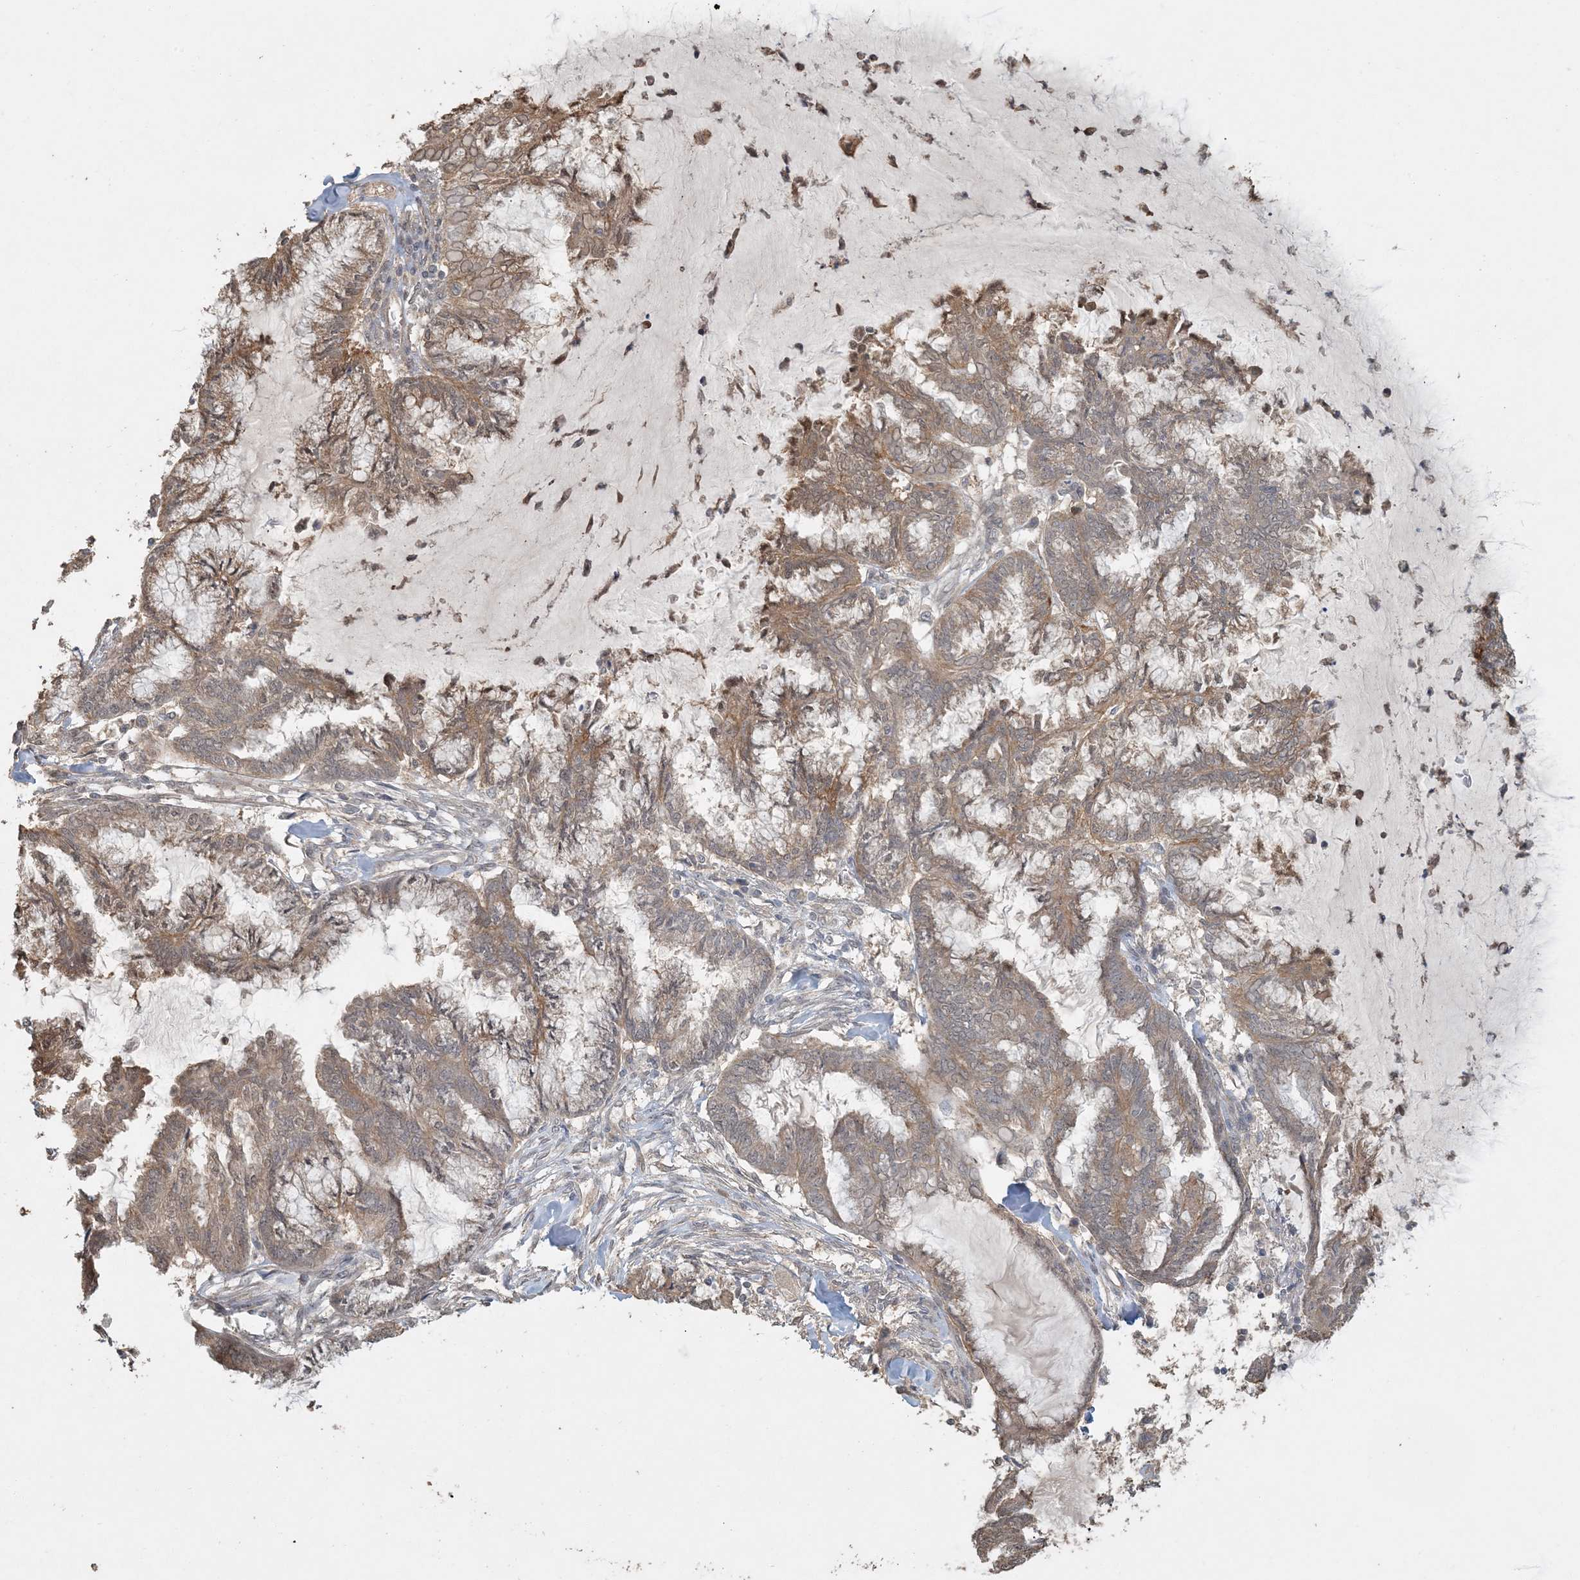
{"staining": {"intensity": "moderate", "quantity": ">75%", "location": "cytoplasmic/membranous"}, "tissue": "endometrial cancer", "cell_type": "Tumor cells", "image_type": "cancer", "snomed": [{"axis": "morphology", "description": "Adenocarcinoma, NOS"}, {"axis": "topography", "description": "Endometrium"}], "caption": "Immunohistochemistry photomicrograph of human endometrial cancer (adenocarcinoma) stained for a protein (brown), which exhibits medium levels of moderate cytoplasmic/membranous staining in approximately >75% of tumor cells.", "gene": "AK9", "patient": {"sex": "female", "age": 86}}